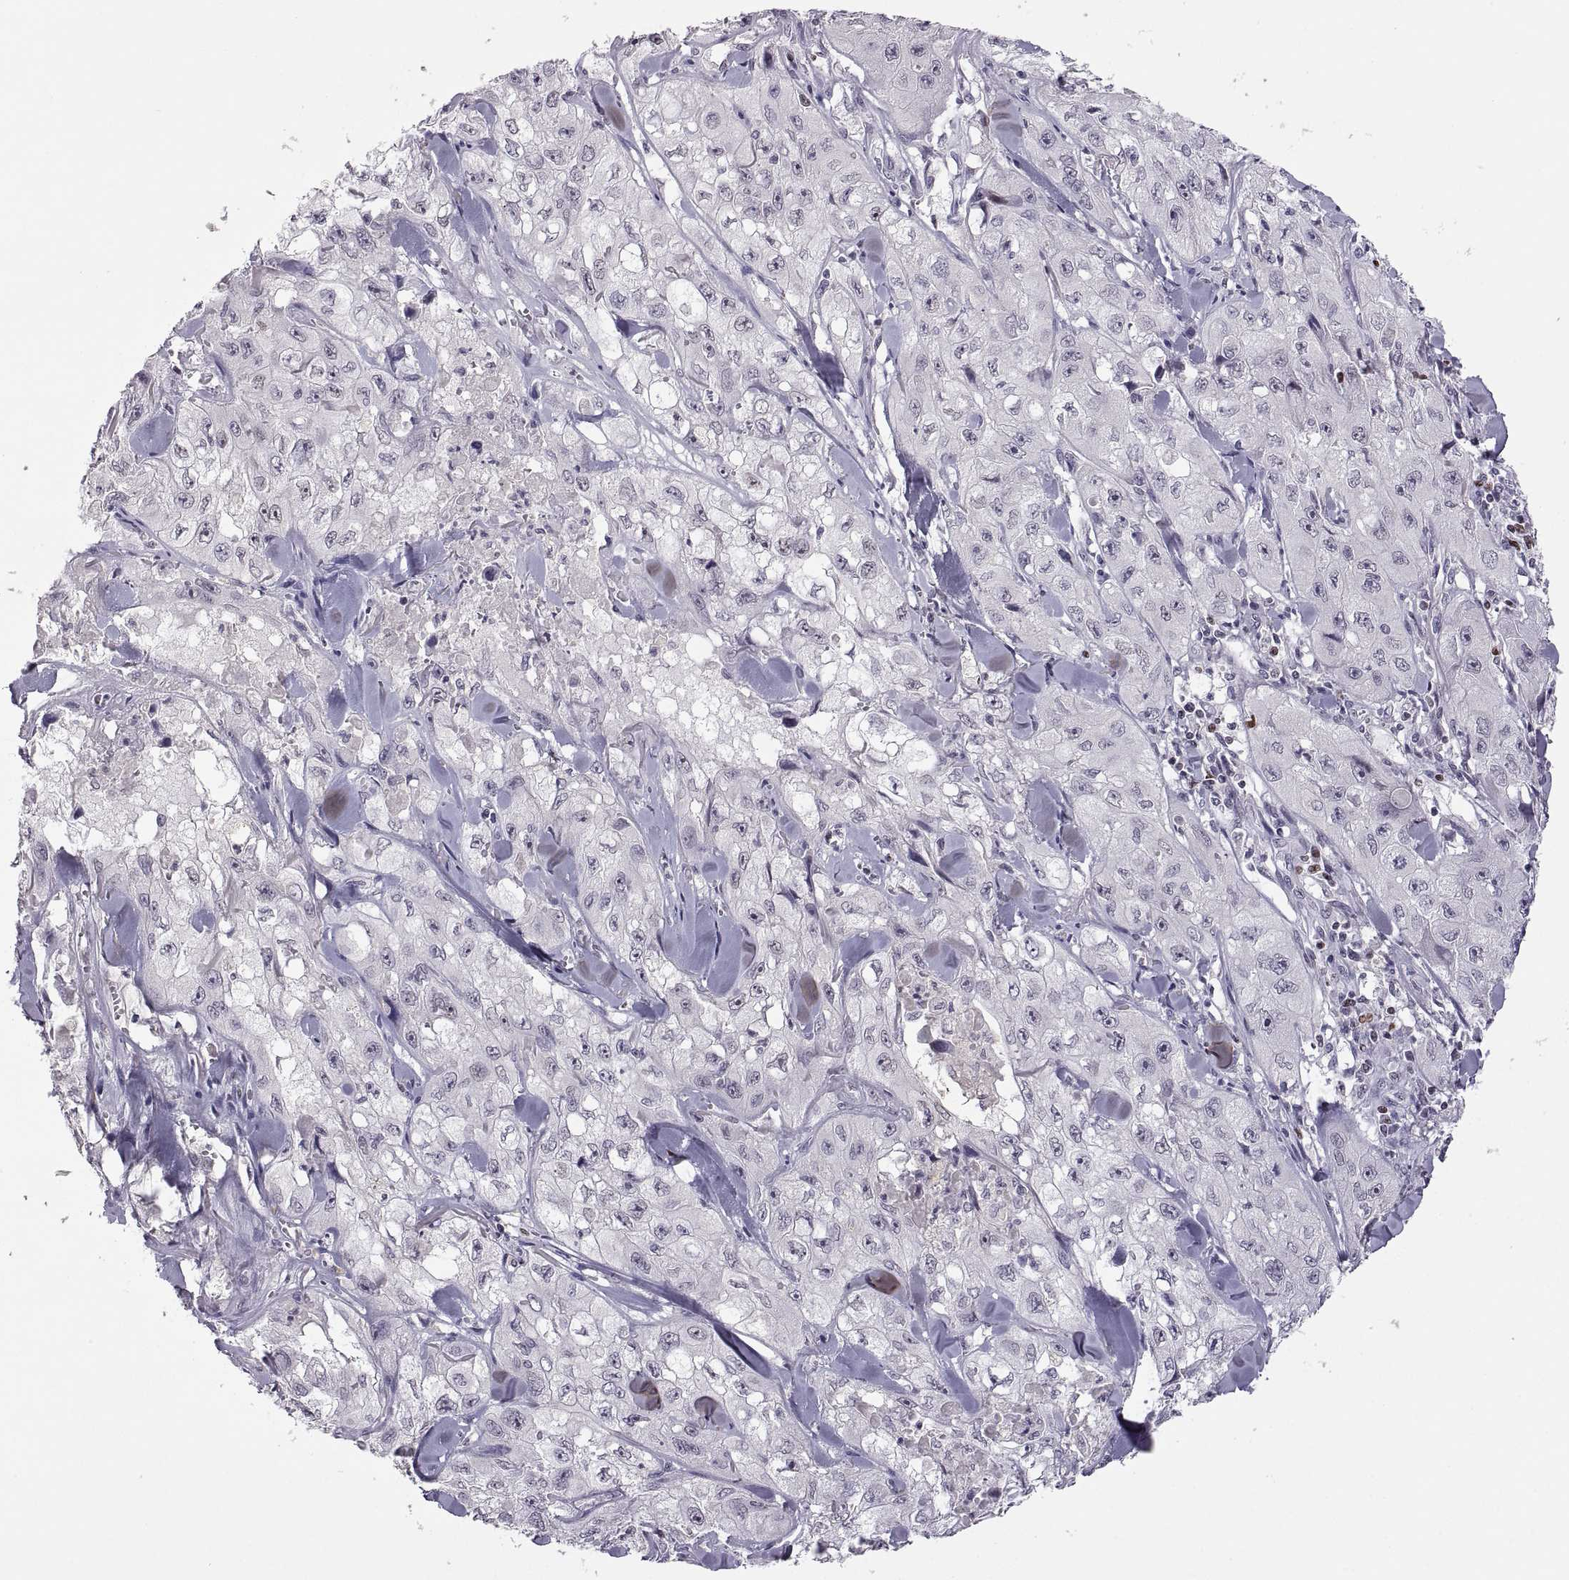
{"staining": {"intensity": "negative", "quantity": "none", "location": "none"}, "tissue": "skin cancer", "cell_type": "Tumor cells", "image_type": "cancer", "snomed": [{"axis": "morphology", "description": "Squamous cell carcinoma, NOS"}, {"axis": "topography", "description": "Skin"}, {"axis": "topography", "description": "Subcutis"}], "caption": "Tumor cells show no significant protein positivity in squamous cell carcinoma (skin).", "gene": "NEK2", "patient": {"sex": "male", "age": 73}}